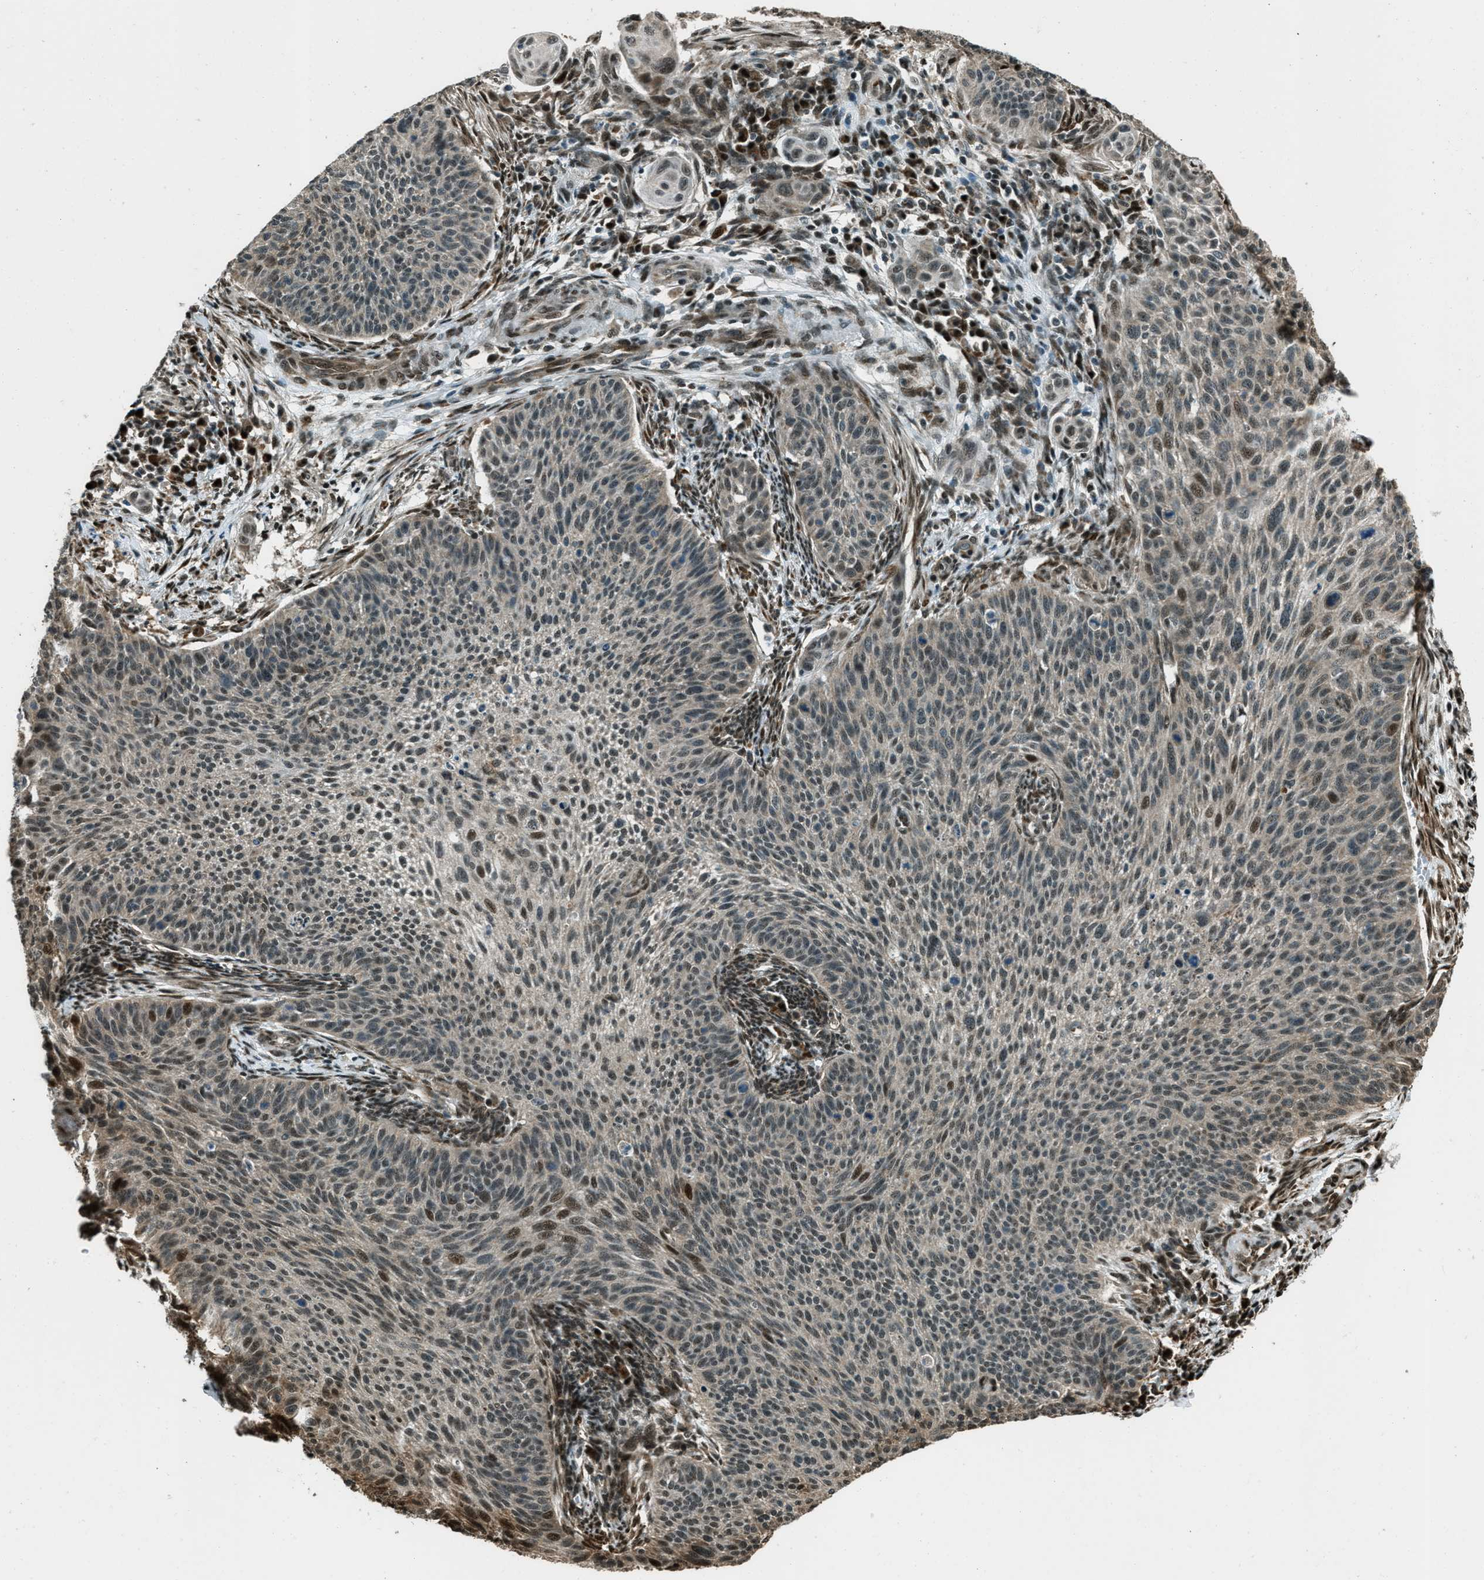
{"staining": {"intensity": "moderate", "quantity": "25%-75%", "location": "cytoplasmic/membranous,nuclear"}, "tissue": "cervical cancer", "cell_type": "Tumor cells", "image_type": "cancer", "snomed": [{"axis": "morphology", "description": "Squamous cell carcinoma, NOS"}, {"axis": "topography", "description": "Cervix"}], "caption": "A brown stain highlights moderate cytoplasmic/membranous and nuclear staining of a protein in cervical cancer (squamous cell carcinoma) tumor cells. (DAB IHC with brightfield microscopy, high magnification).", "gene": "TARDBP", "patient": {"sex": "female", "age": 70}}